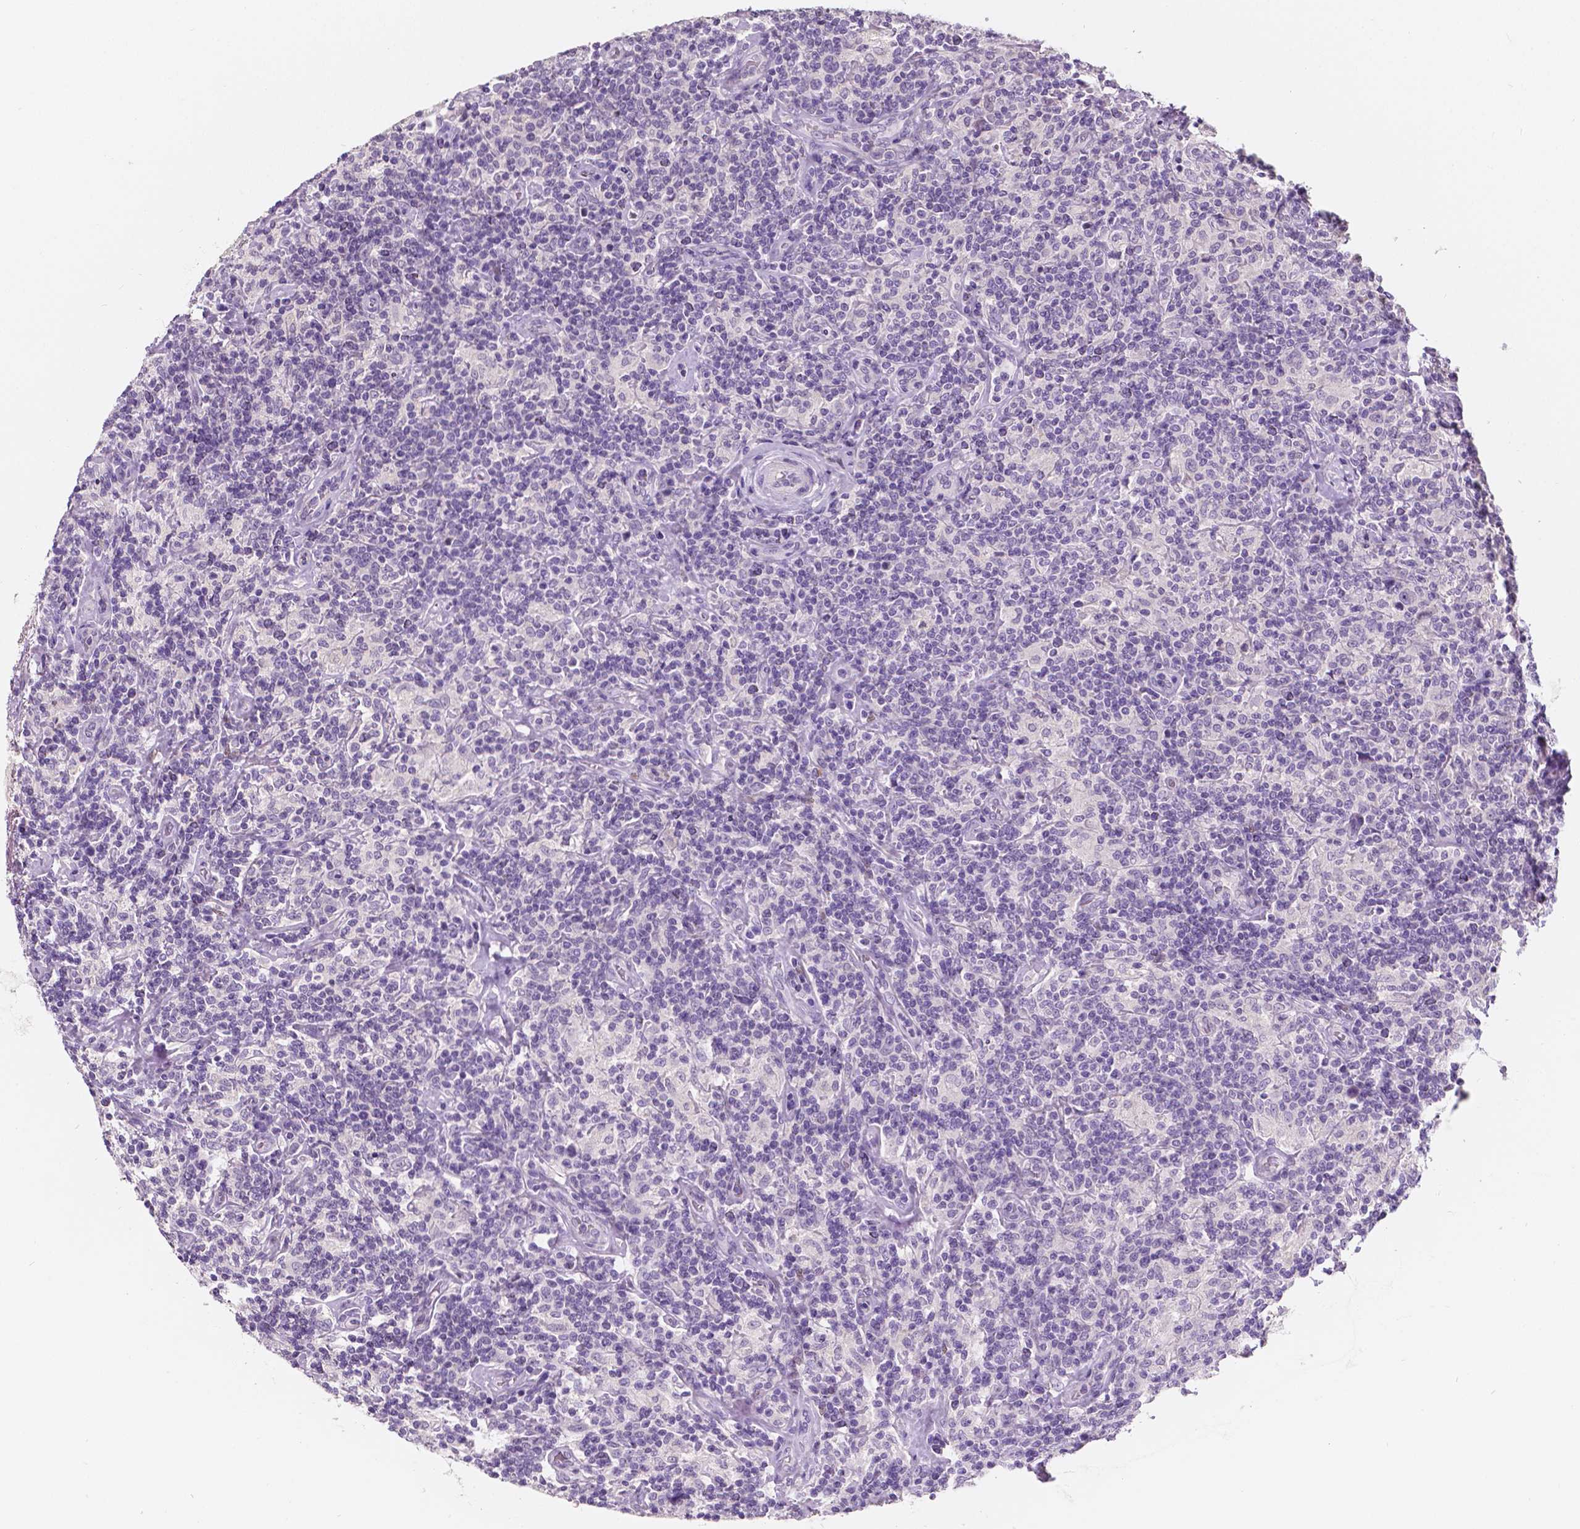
{"staining": {"intensity": "negative", "quantity": "none", "location": "none"}, "tissue": "lymphoma", "cell_type": "Tumor cells", "image_type": "cancer", "snomed": [{"axis": "morphology", "description": "Hodgkin's disease, NOS"}, {"axis": "topography", "description": "Lymph node"}], "caption": "Lymphoma was stained to show a protein in brown. There is no significant positivity in tumor cells.", "gene": "TAL1", "patient": {"sex": "male", "age": 70}}